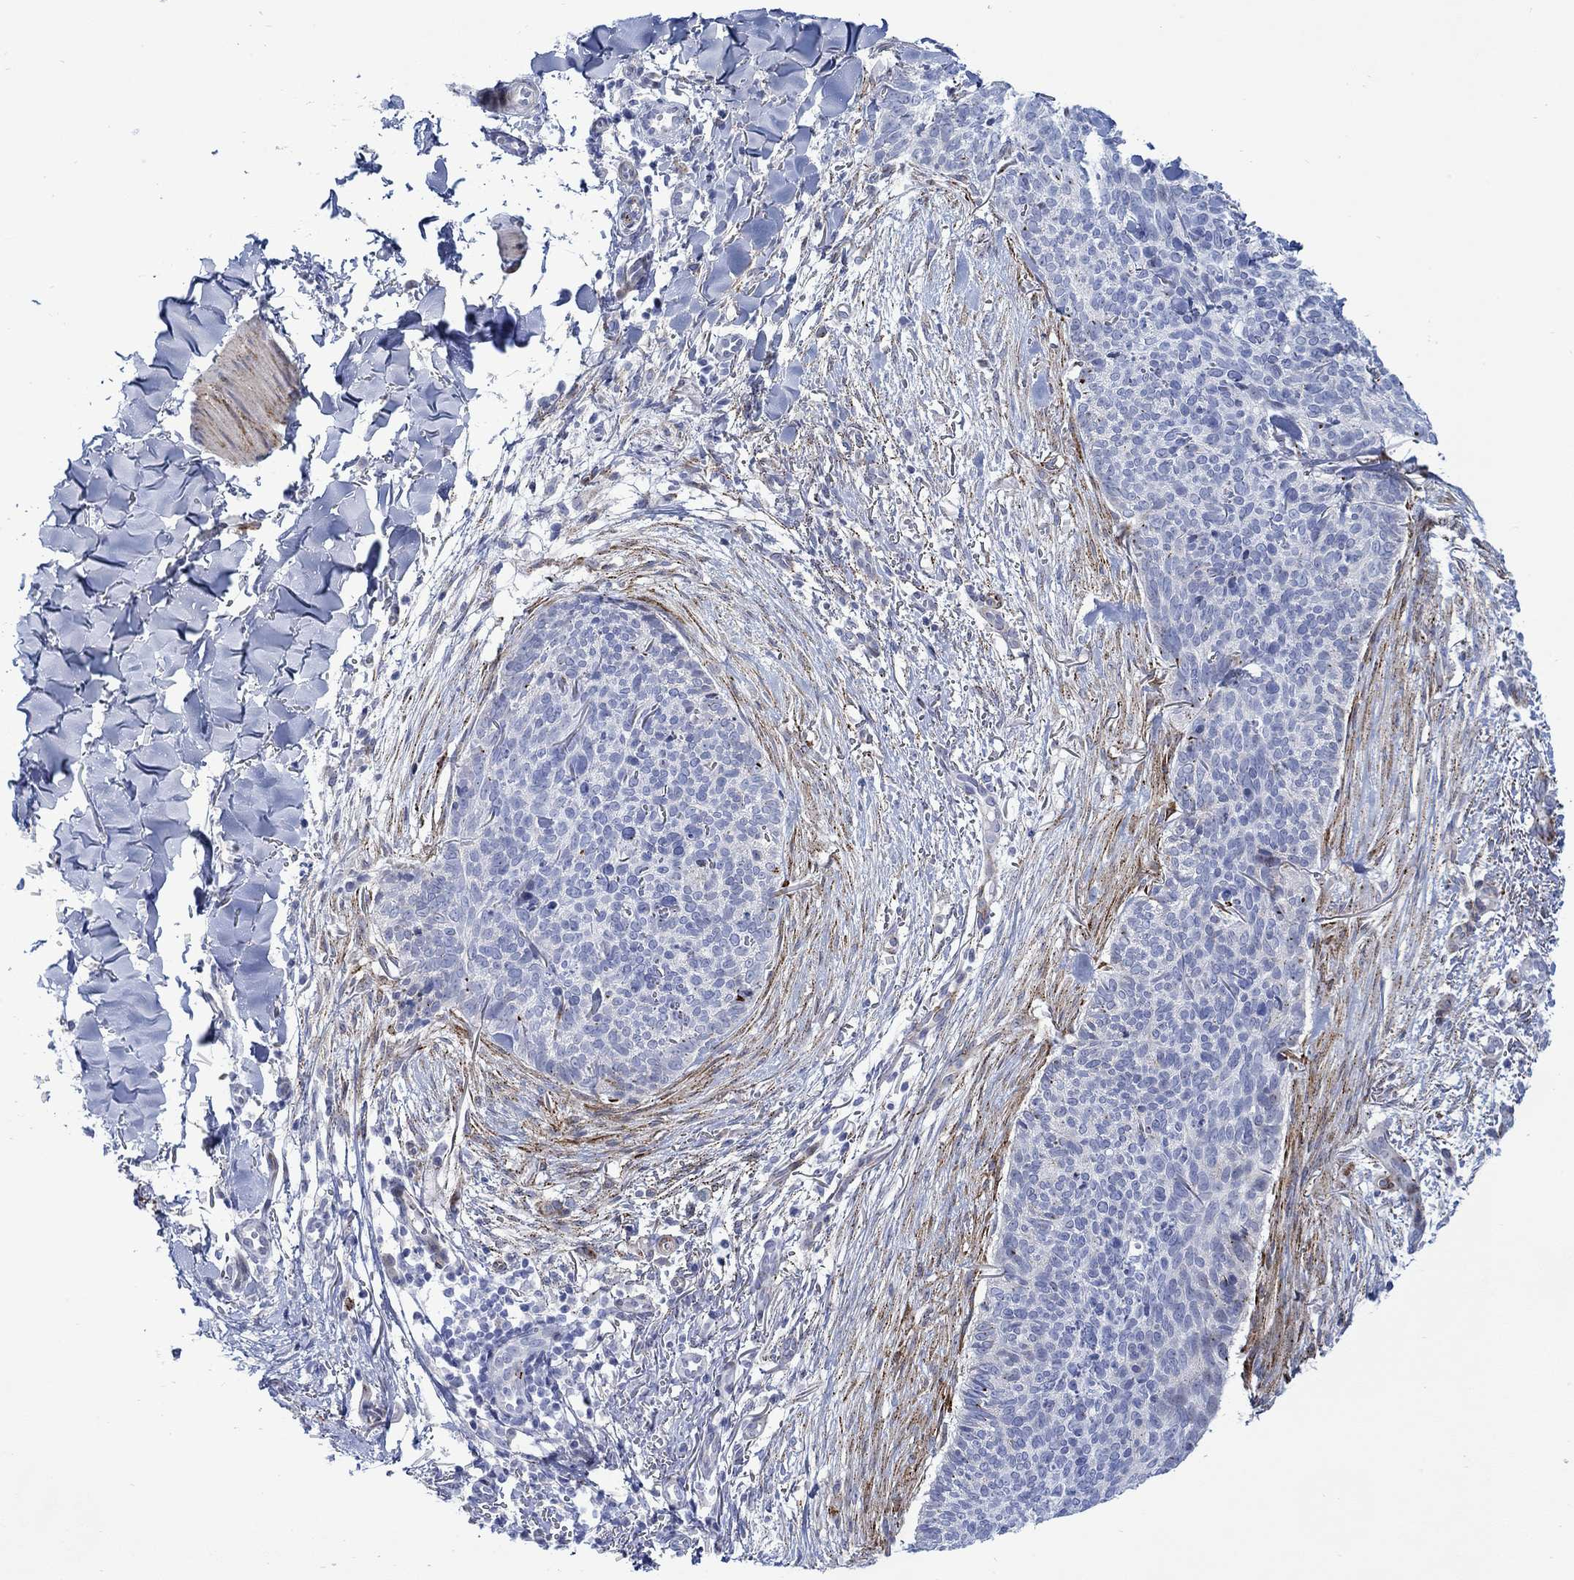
{"staining": {"intensity": "negative", "quantity": "none", "location": "none"}, "tissue": "skin cancer", "cell_type": "Tumor cells", "image_type": "cancer", "snomed": [{"axis": "morphology", "description": "Basal cell carcinoma"}, {"axis": "topography", "description": "Skin"}], "caption": "IHC histopathology image of human skin cancer stained for a protein (brown), which reveals no positivity in tumor cells.", "gene": "KSR2", "patient": {"sex": "male", "age": 64}}